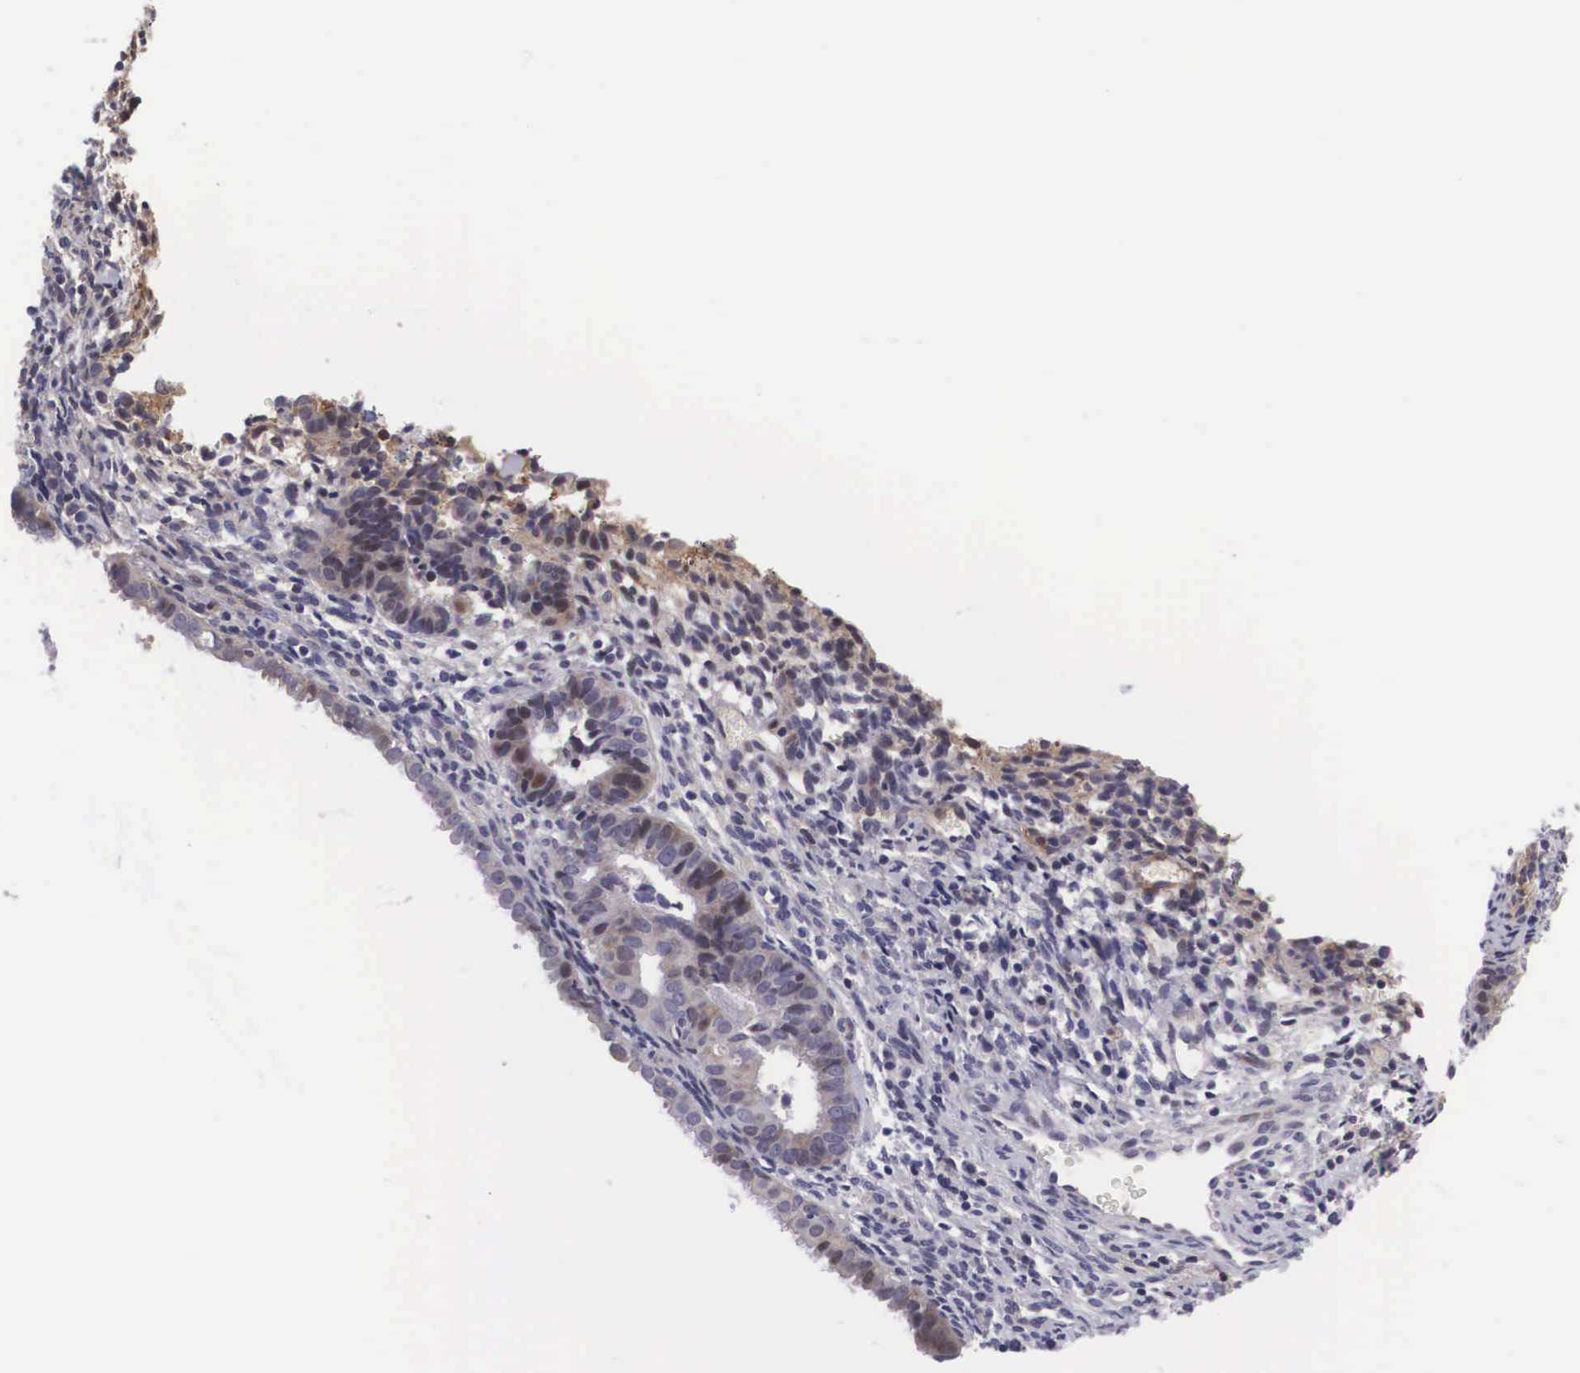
{"staining": {"intensity": "moderate", "quantity": "25%-75%", "location": "cytoplasmic/membranous,nuclear"}, "tissue": "endometrial cancer", "cell_type": "Tumor cells", "image_type": "cancer", "snomed": [{"axis": "morphology", "description": "Adenocarcinoma, NOS"}, {"axis": "topography", "description": "Endometrium"}], "caption": "Immunohistochemical staining of endometrial cancer (adenocarcinoma) shows moderate cytoplasmic/membranous and nuclear protein expression in about 25%-75% of tumor cells.", "gene": "EMID1", "patient": {"sex": "female", "age": 63}}